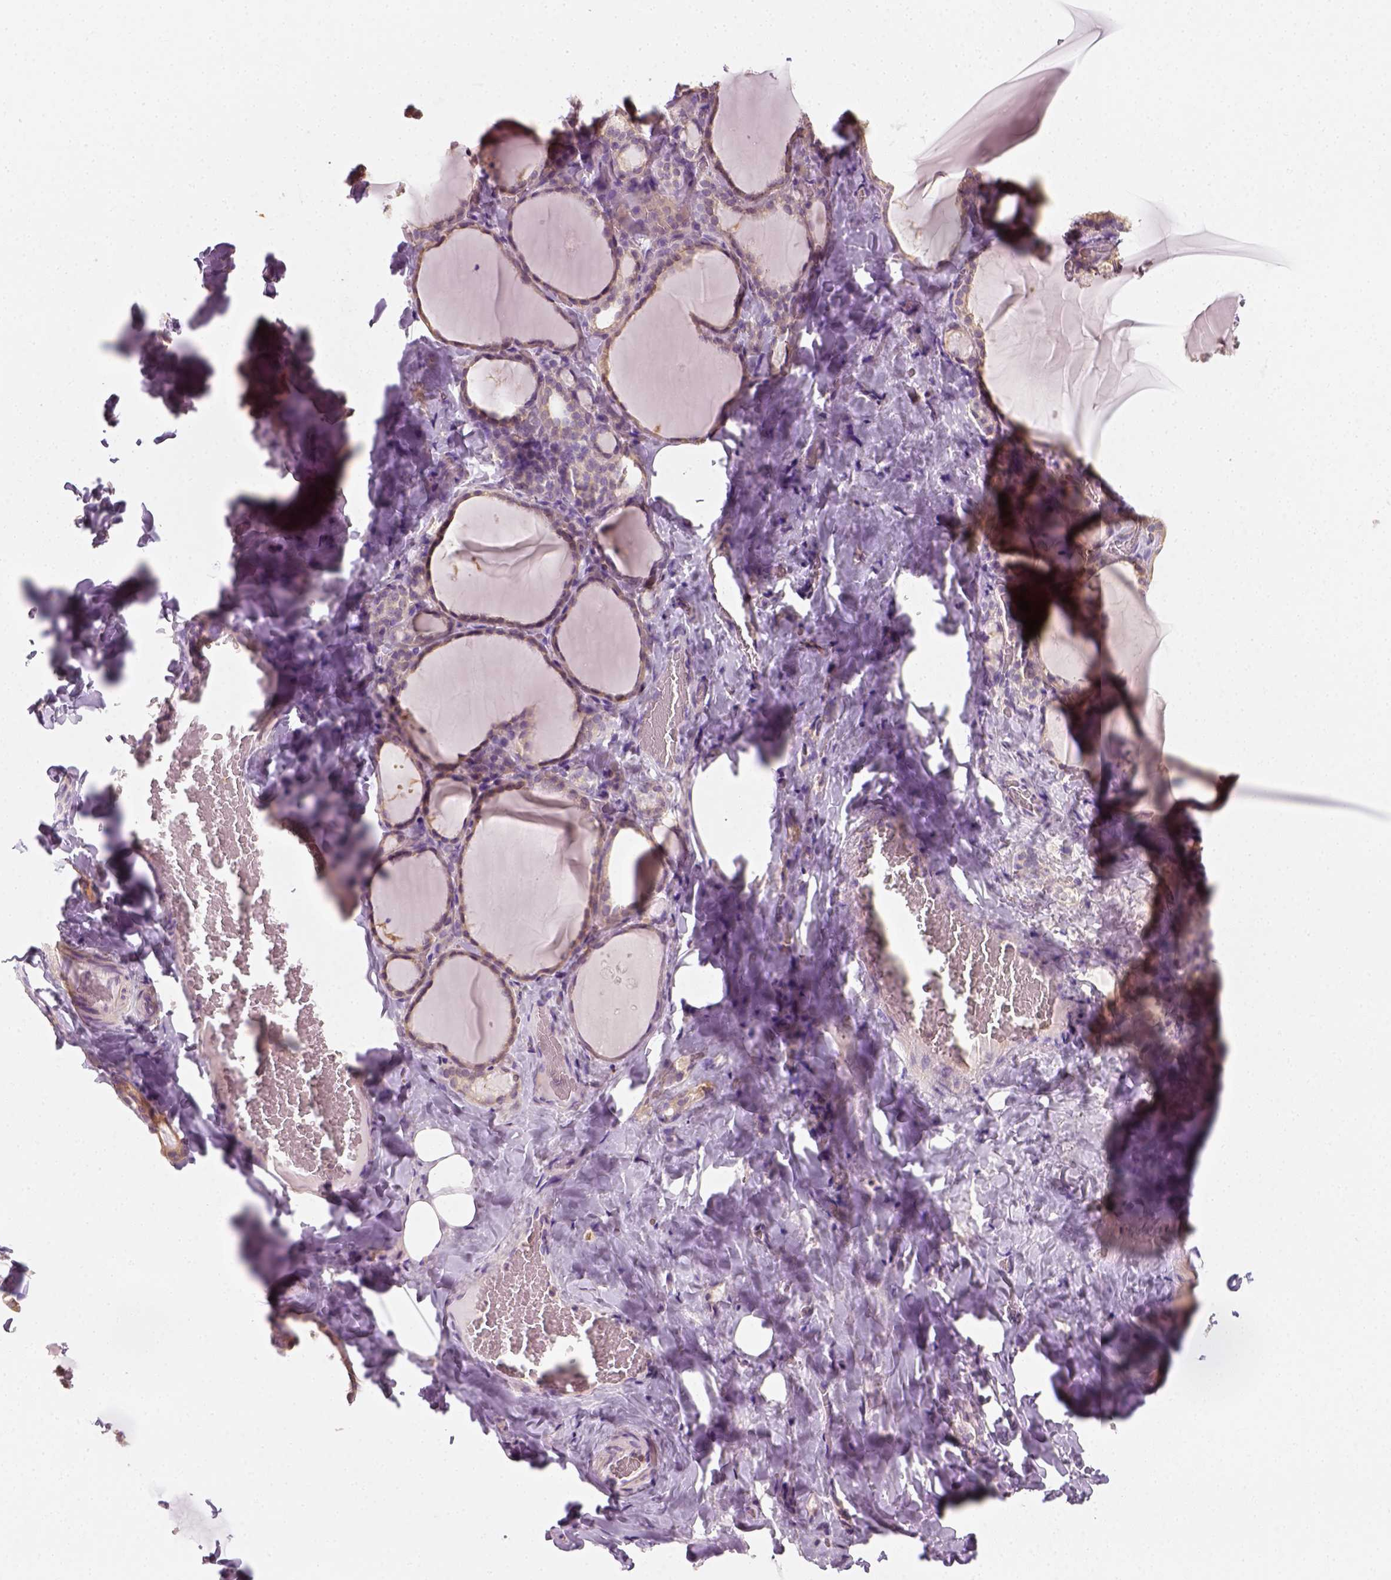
{"staining": {"intensity": "moderate", "quantity": "<25%", "location": "cytoplasmic/membranous"}, "tissue": "thyroid gland", "cell_type": "Glandular cells", "image_type": "normal", "snomed": [{"axis": "morphology", "description": "Normal tissue, NOS"}, {"axis": "topography", "description": "Thyroid gland"}], "caption": "DAB (3,3'-diaminobenzidine) immunohistochemical staining of unremarkable human thyroid gland reveals moderate cytoplasmic/membranous protein staining in about <25% of glandular cells.", "gene": "EPHB1", "patient": {"sex": "female", "age": 22}}